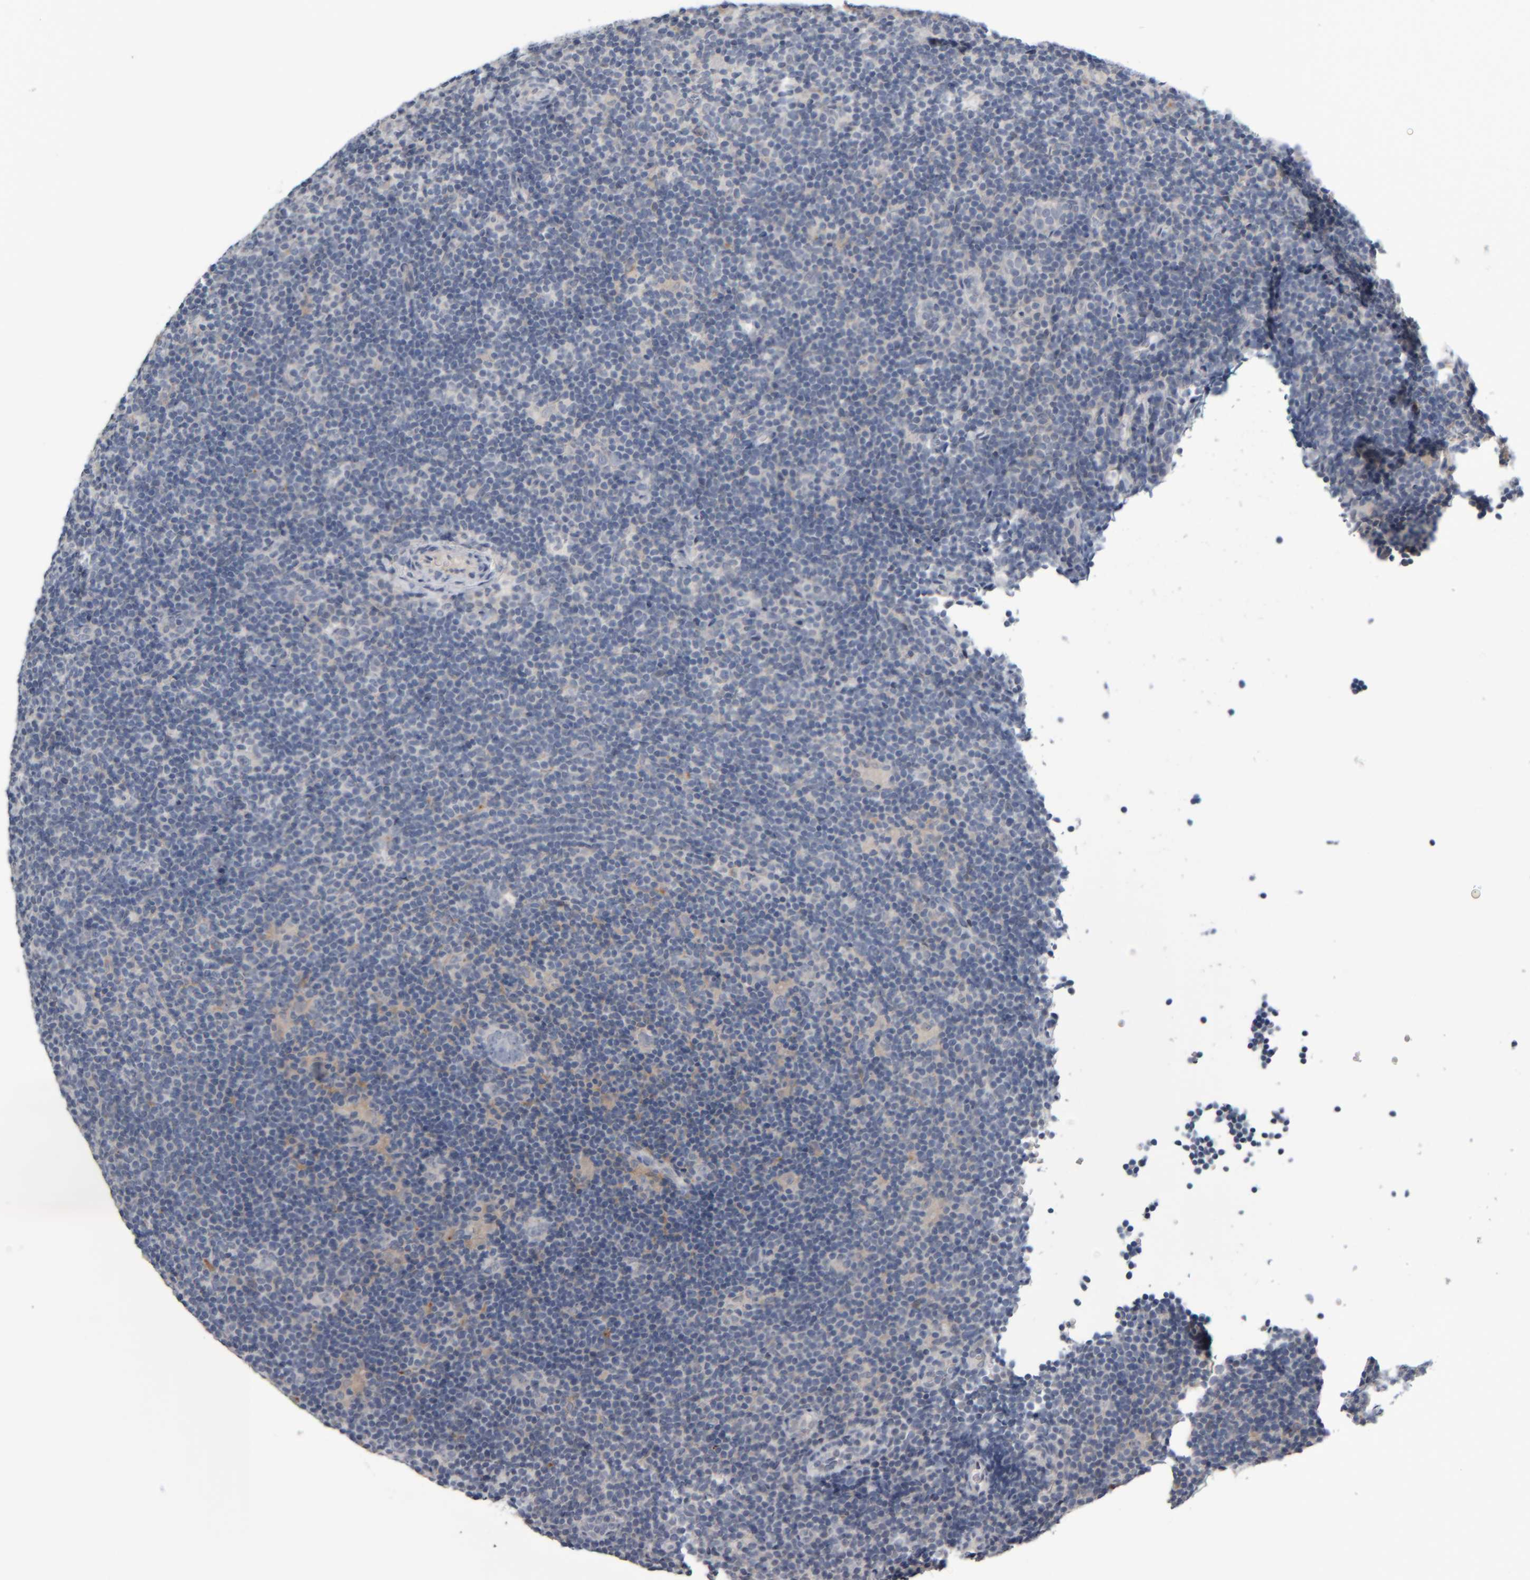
{"staining": {"intensity": "negative", "quantity": "none", "location": "none"}, "tissue": "lymphoma", "cell_type": "Tumor cells", "image_type": "cancer", "snomed": [{"axis": "morphology", "description": "Hodgkin's disease, NOS"}, {"axis": "topography", "description": "Lymph node"}], "caption": "There is no significant positivity in tumor cells of Hodgkin's disease.", "gene": "COL14A1", "patient": {"sex": "female", "age": 57}}